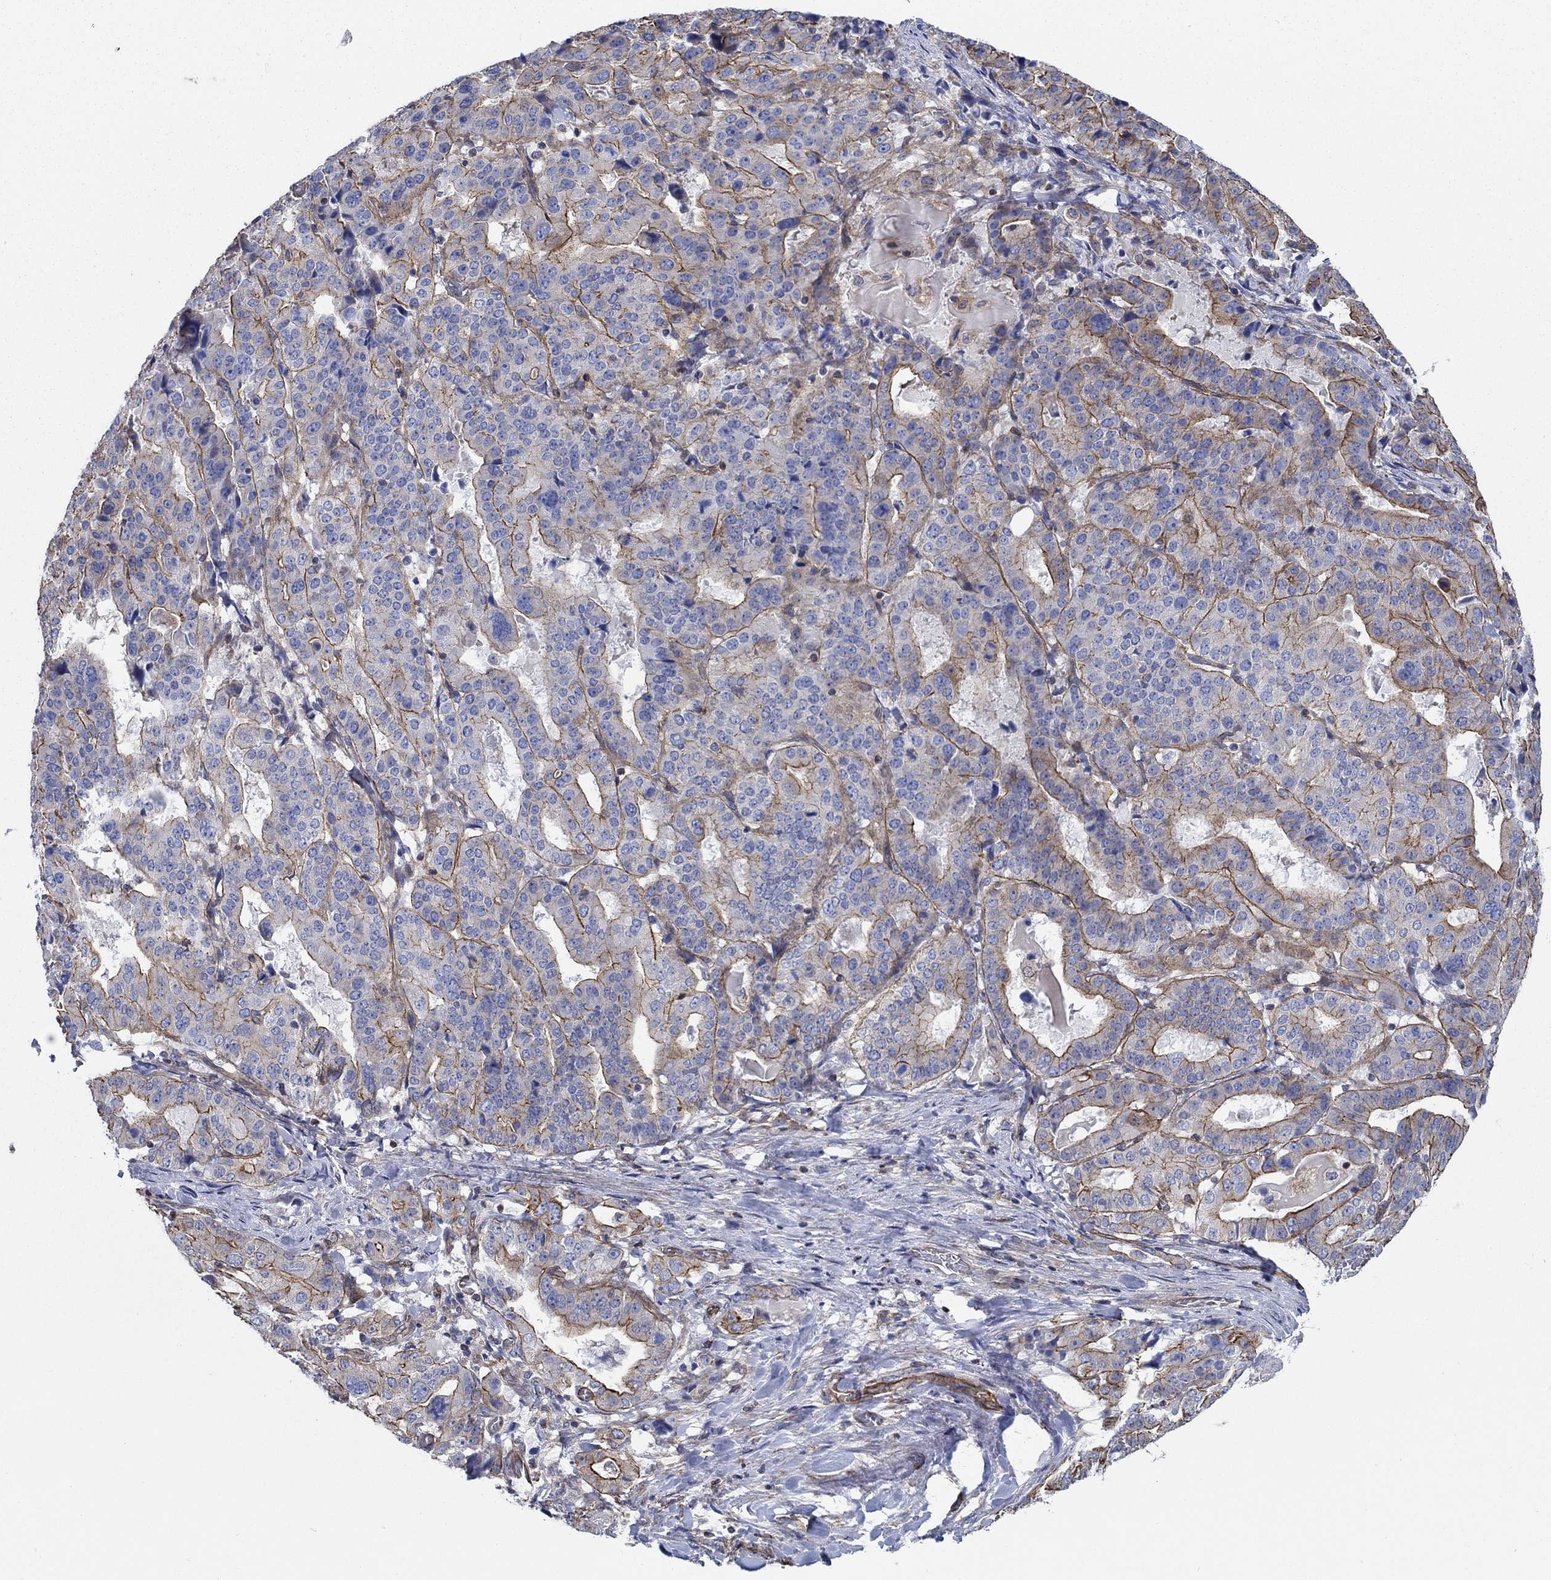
{"staining": {"intensity": "strong", "quantity": "25%-75%", "location": "cytoplasmic/membranous"}, "tissue": "stomach cancer", "cell_type": "Tumor cells", "image_type": "cancer", "snomed": [{"axis": "morphology", "description": "Adenocarcinoma, NOS"}, {"axis": "topography", "description": "Stomach"}], "caption": "Immunohistochemical staining of adenocarcinoma (stomach) exhibits strong cytoplasmic/membranous protein positivity in about 25%-75% of tumor cells.", "gene": "FMN1", "patient": {"sex": "male", "age": 48}}